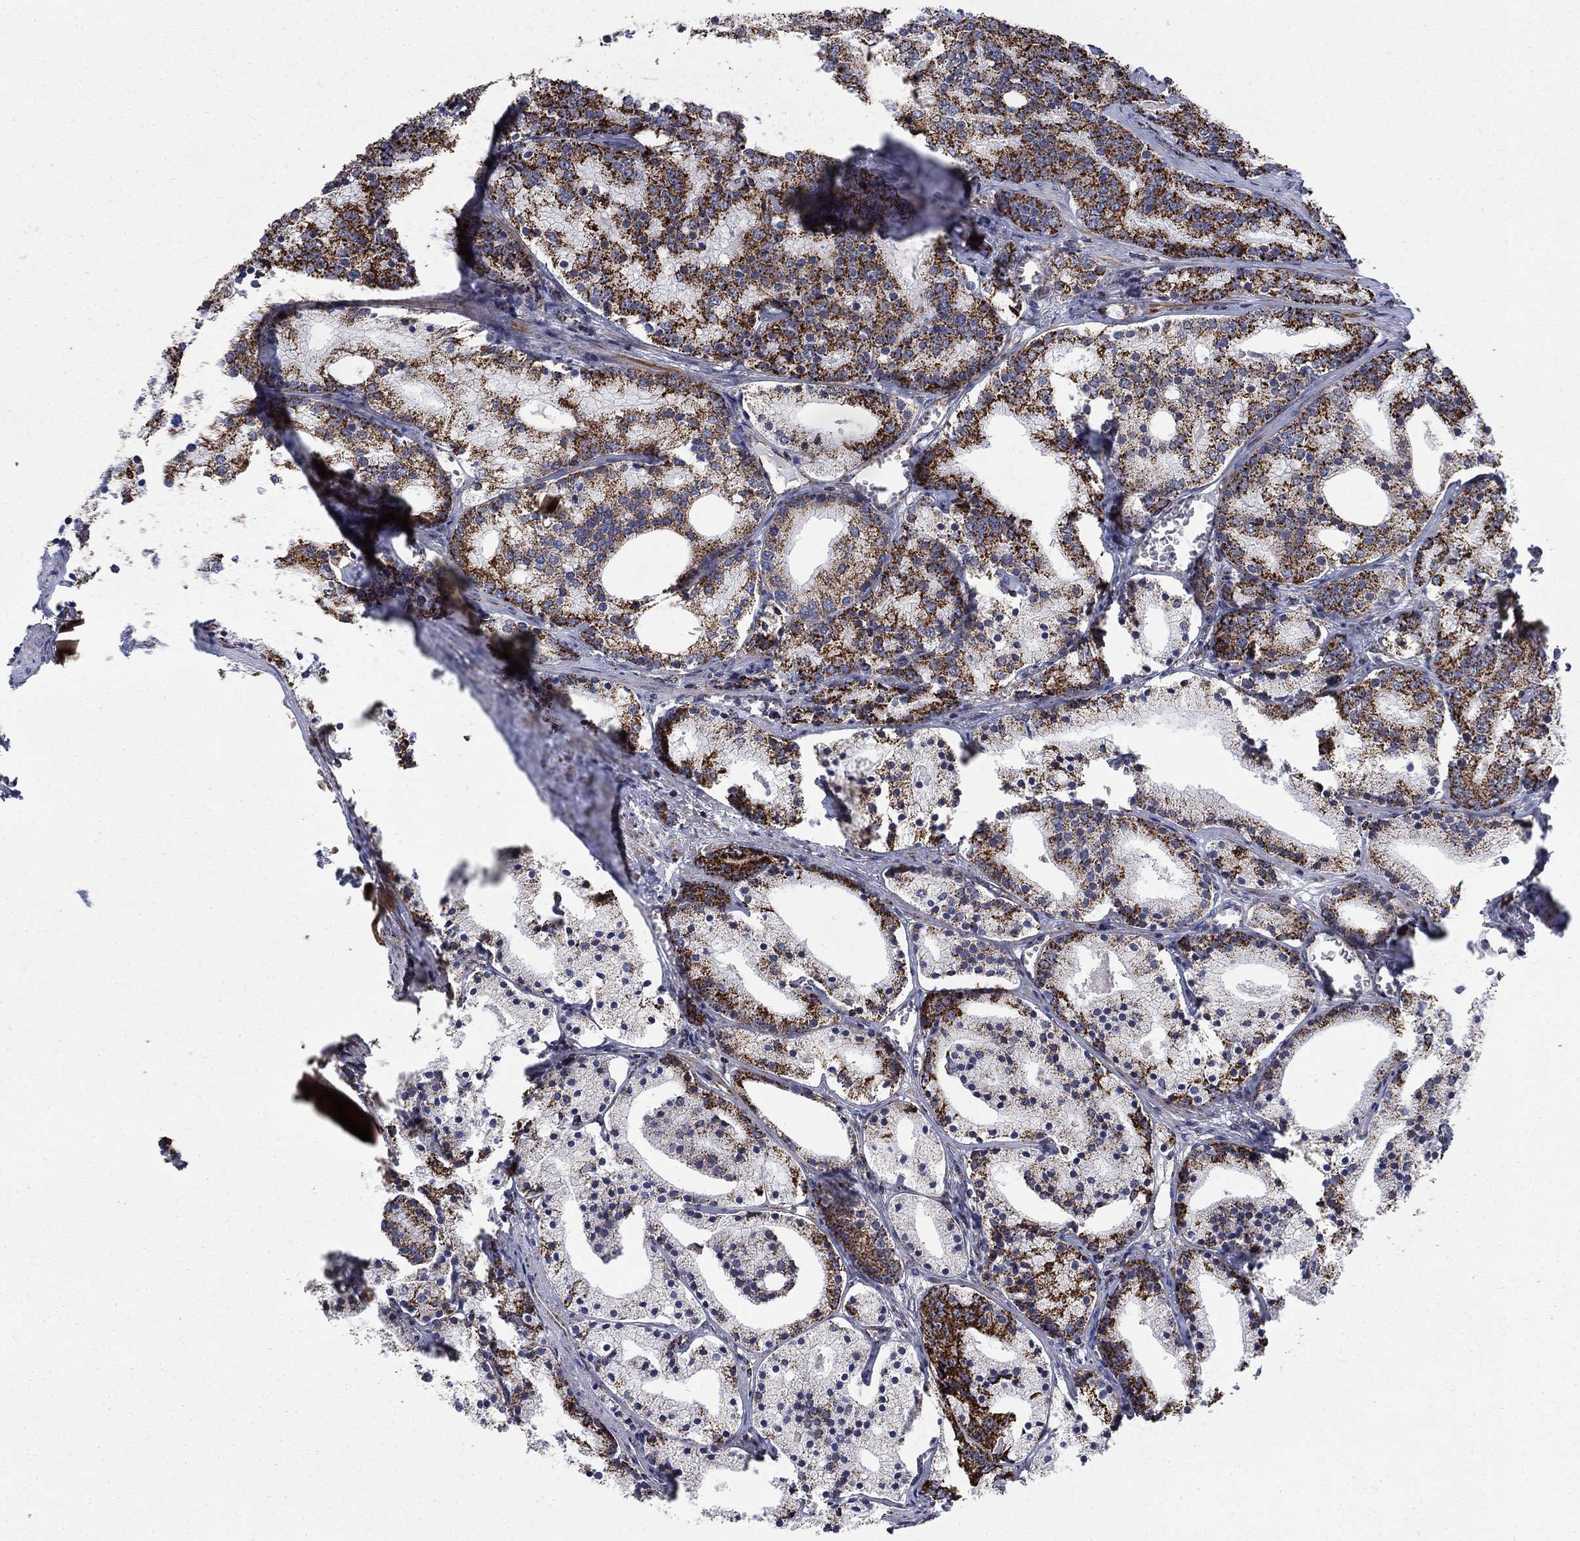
{"staining": {"intensity": "strong", "quantity": "25%-75%", "location": "cytoplasmic/membranous"}, "tissue": "prostate cancer", "cell_type": "Tumor cells", "image_type": "cancer", "snomed": [{"axis": "morphology", "description": "Adenocarcinoma, NOS"}, {"axis": "topography", "description": "Prostate"}], "caption": "This photomicrograph reveals immunohistochemistry (IHC) staining of adenocarcinoma (prostate), with high strong cytoplasmic/membranous staining in approximately 25%-75% of tumor cells.", "gene": "MOAP1", "patient": {"sex": "male", "age": 69}}